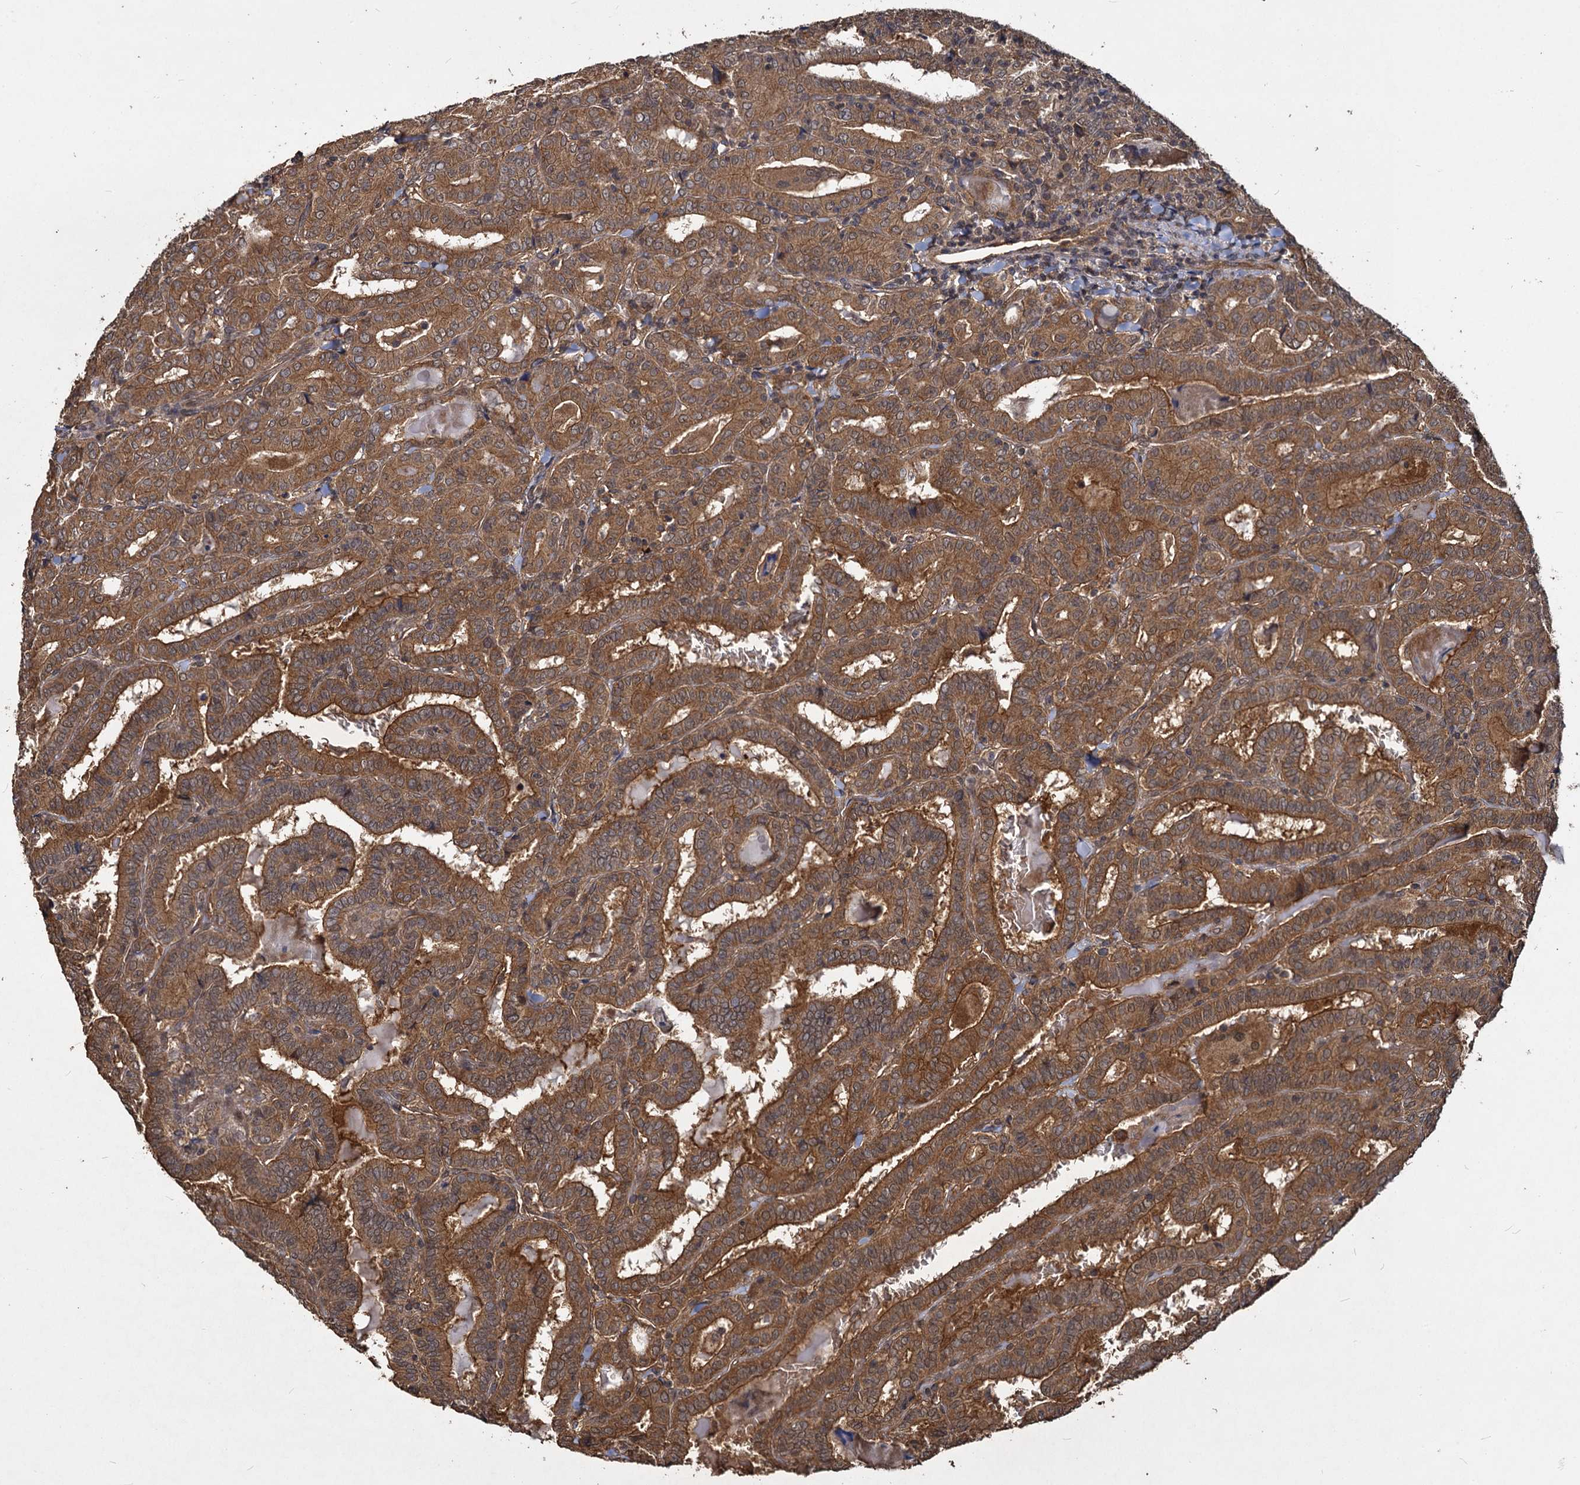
{"staining": {"intensity": "moderate", "quantity": ">75%", "location": "cytoplasmic/membranous"}, "tissue": "thyroid cancer", "cell_type": "Tumor cells", "image_type": "cancer", "snomed": [{"axis": "morphology", "description": "Papillary adenocarcinoma, NOS"}, {"axis": "topography", "description": "Thyroid gland"}], "caption": "Immunohistochemistry (IHC) (DAB (3,3'-diaminobenzidine)) staining of papillary adenocarcinoma (thyroid) shows moderate cytoplasmic/membranous protein expression in about >75% of tumor cells. The staining was performed using DAB to visualize the protein expression in brown, while the nuclei were stained in blue with hematoxylin (Magnification: 20x).", "gene": "VPS51", "patient": {"sex": "female", "age": 72}}